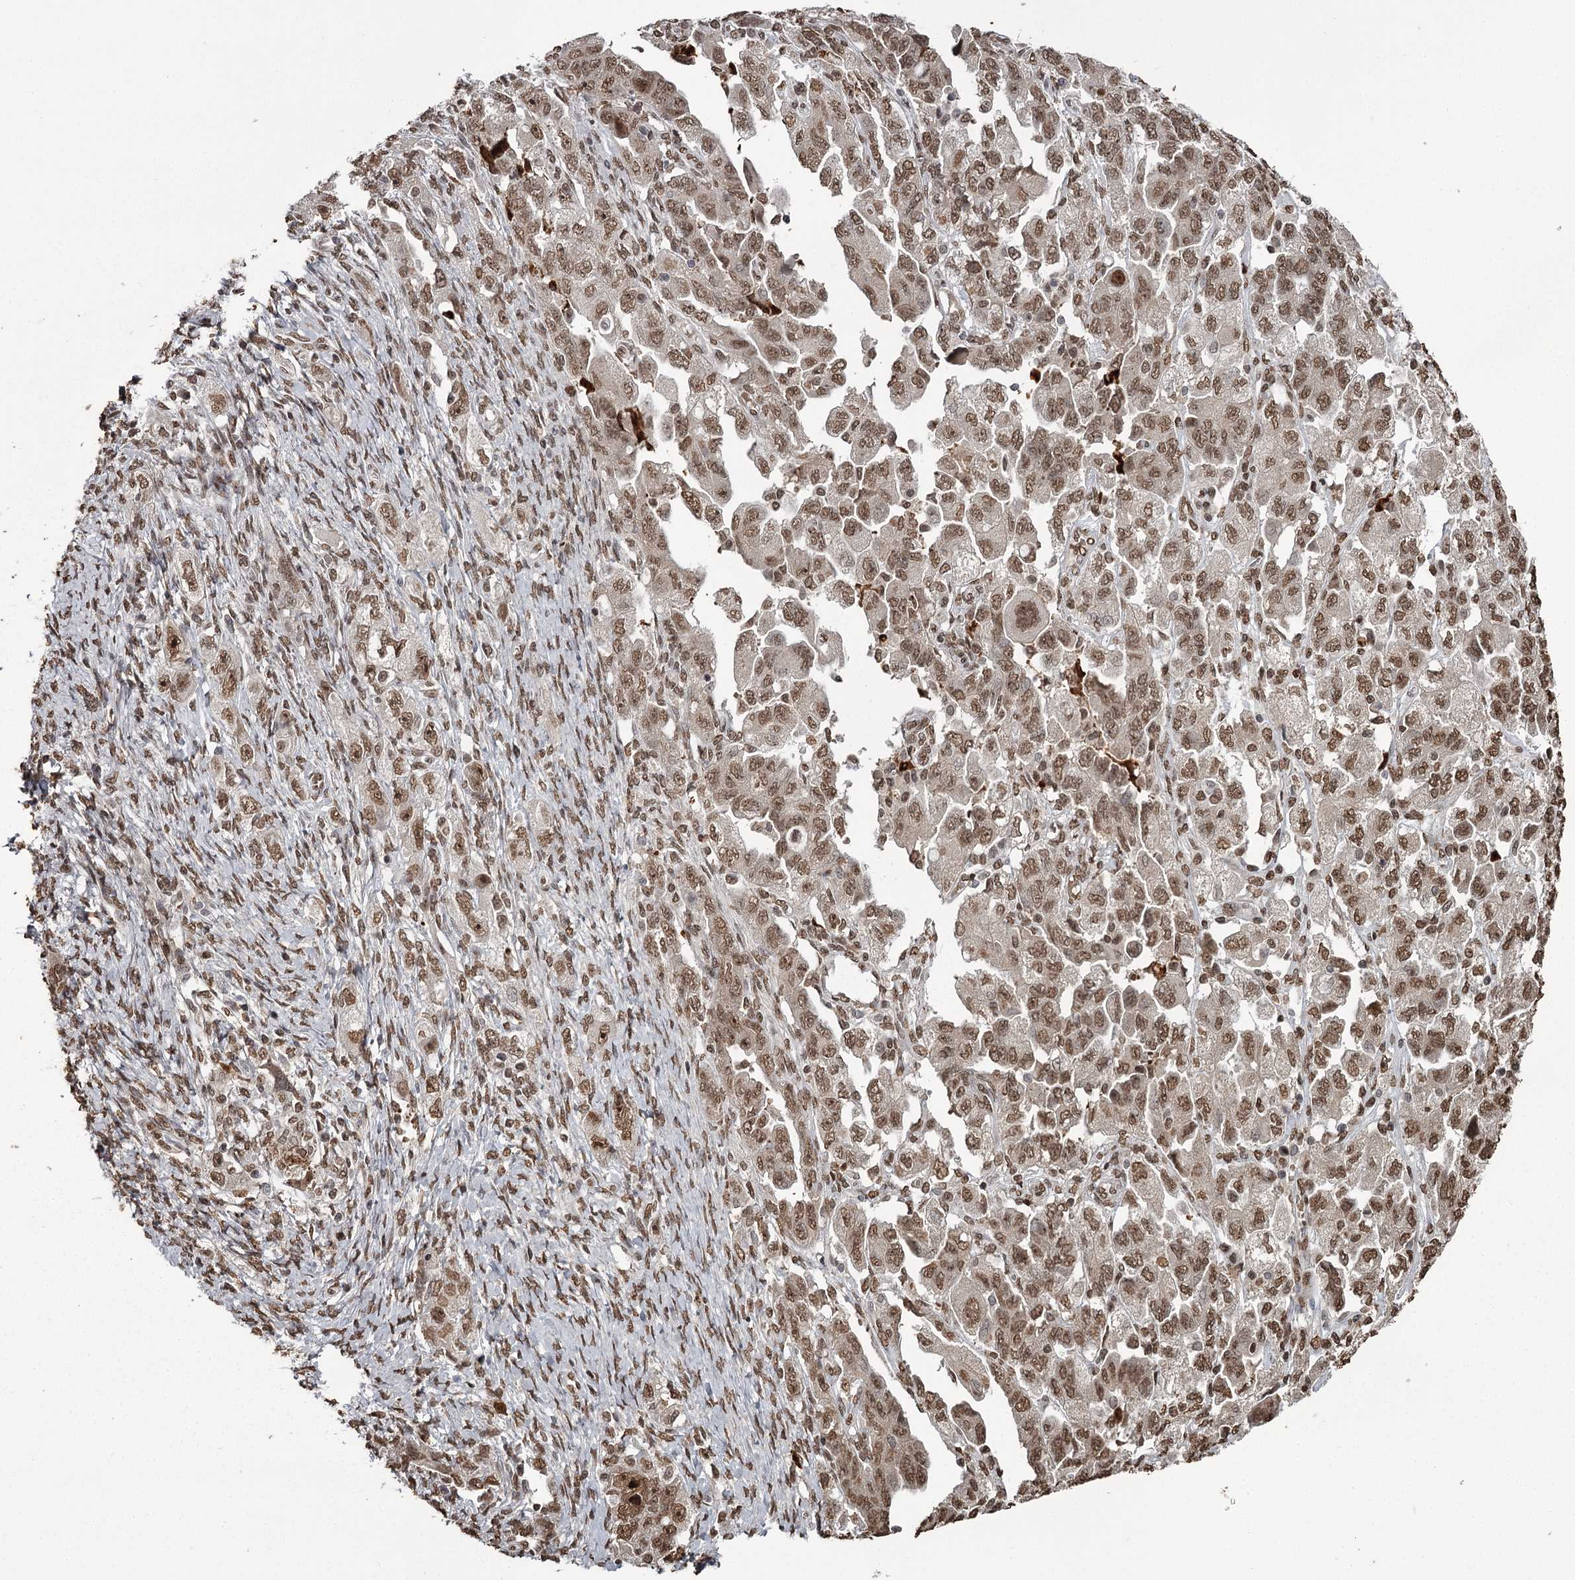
{"staining": {"intensity": "moderate", "quantity": ">75%", "location": "nuclear"}, "tissue": "ovarian cancer", "cell_type": "Tumor cells", "image_type": "cancer", "snomed": [{"axis": "morphology", "description": "Carcinoma, NOS"}, {"axis": "morphology", "description": "Cystadenocarcinoma, serous, NOS"}, {"axis": "topography", "description": "Ovary"}], "caption": "Immunohistochemistry (IHC) (DAB) staining of ovarian cancer demonstrates moderate nuclear protein positivity in about >75% of tumor cells.", "gene": "THYN1", "patient": {"sex": "female", "age": 69}}